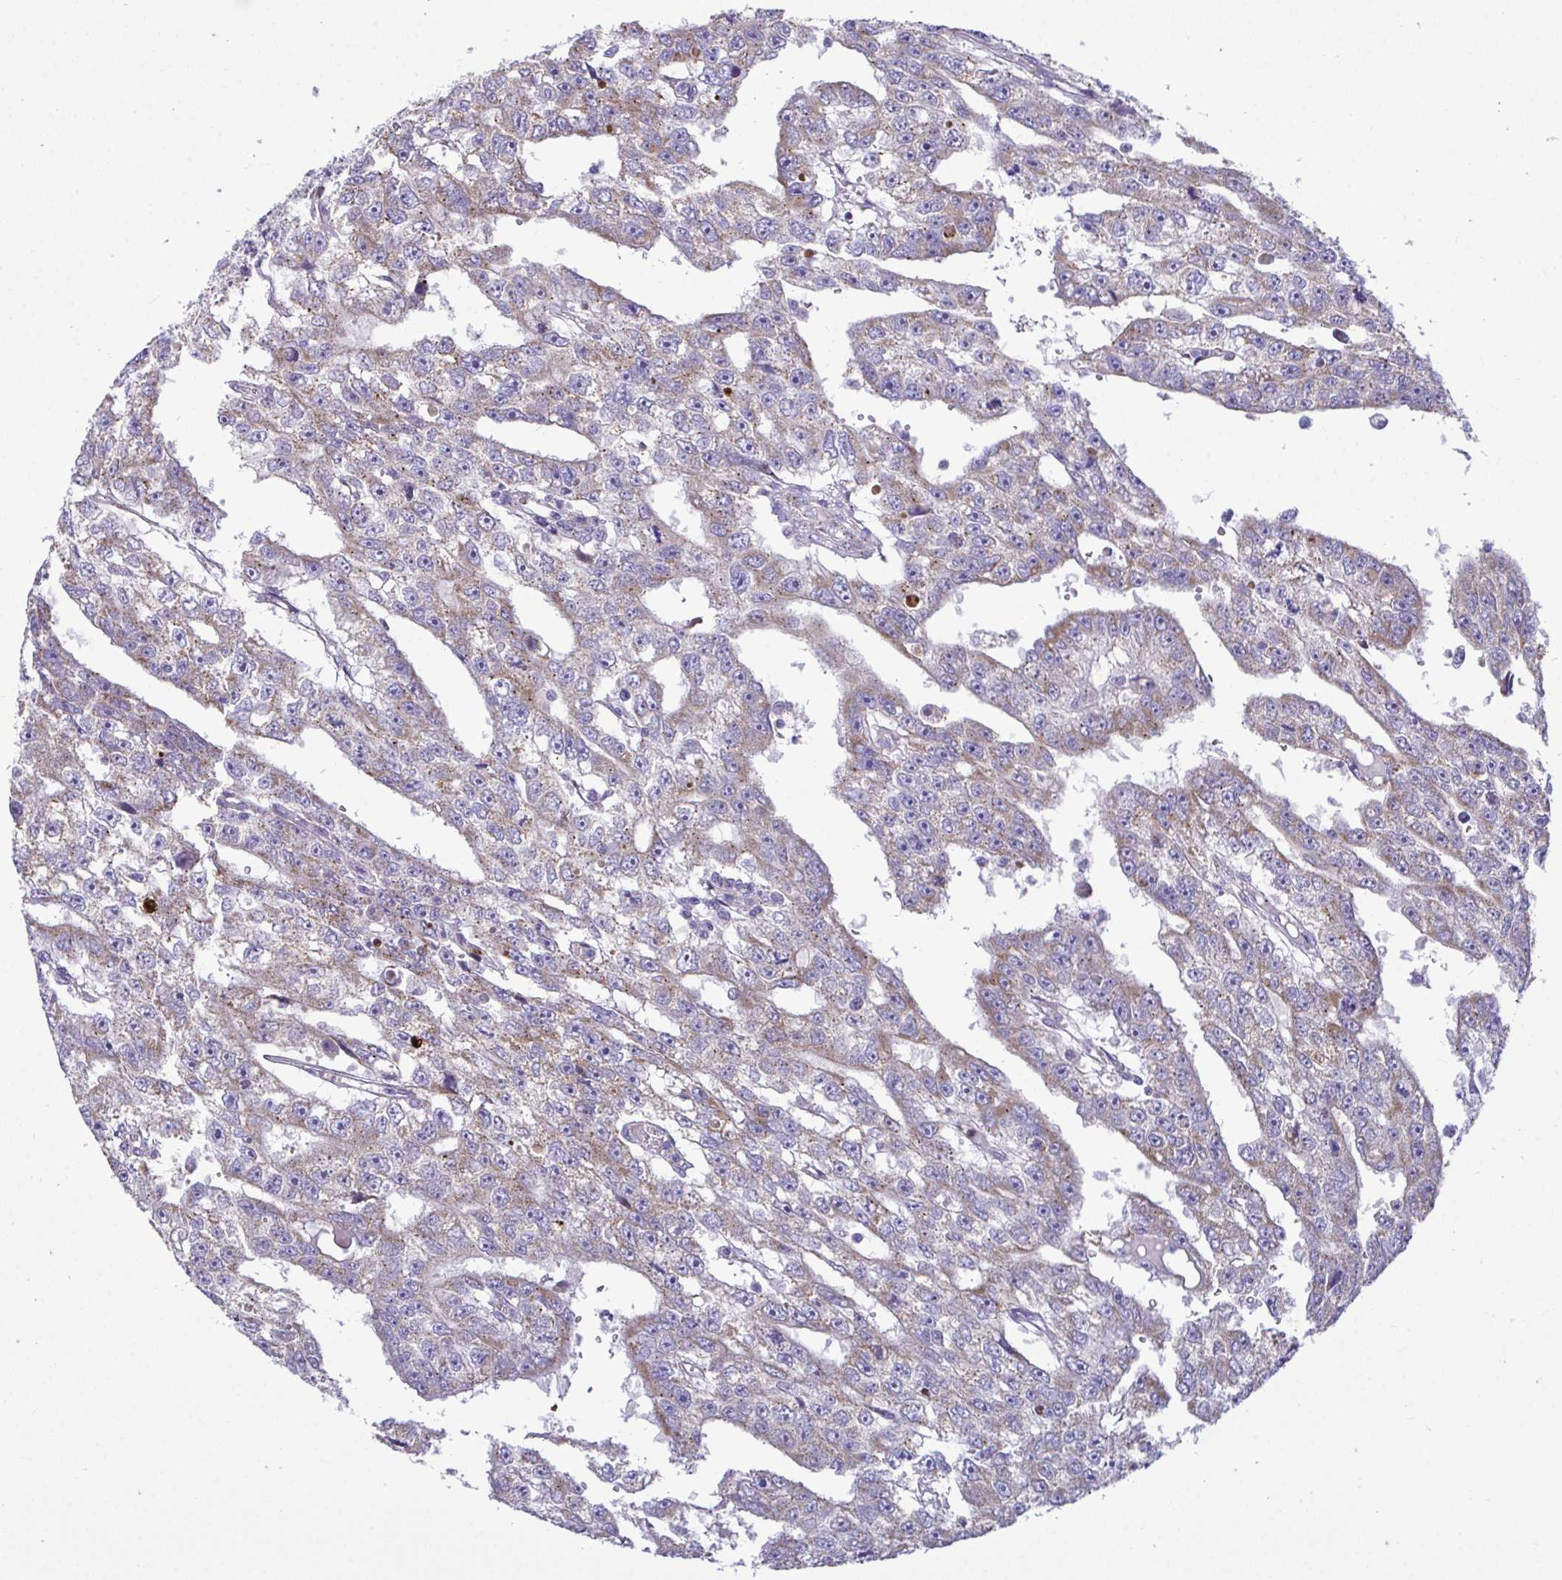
{"staining": {"intensity": "moderate", "quantity": "25%-75%", "location": "cytoplasmic/membranous"}, "tissue": "testis cancer", "cell_type": "Tumor cells", "image_type": "cancer", "snomed": [{"axis": "morphology", "description": "Carcinoma, Embryonal, NOS"}, {"axis": "topography", "description": "Testis"}], "caption": "Immunohistochemistry histopathology image of neoplastic tissue: human testis cancer (embryonal carcinoma) stained using IHC demonstrates medium levels of moderate protein expression localized specifically in the cytoplasmic/membranous of tumor cells, appearing as a cytoplasmic/membranous brown color.", "gene": "MRPS16", "patient": {"sex": "male", "age": 20}}